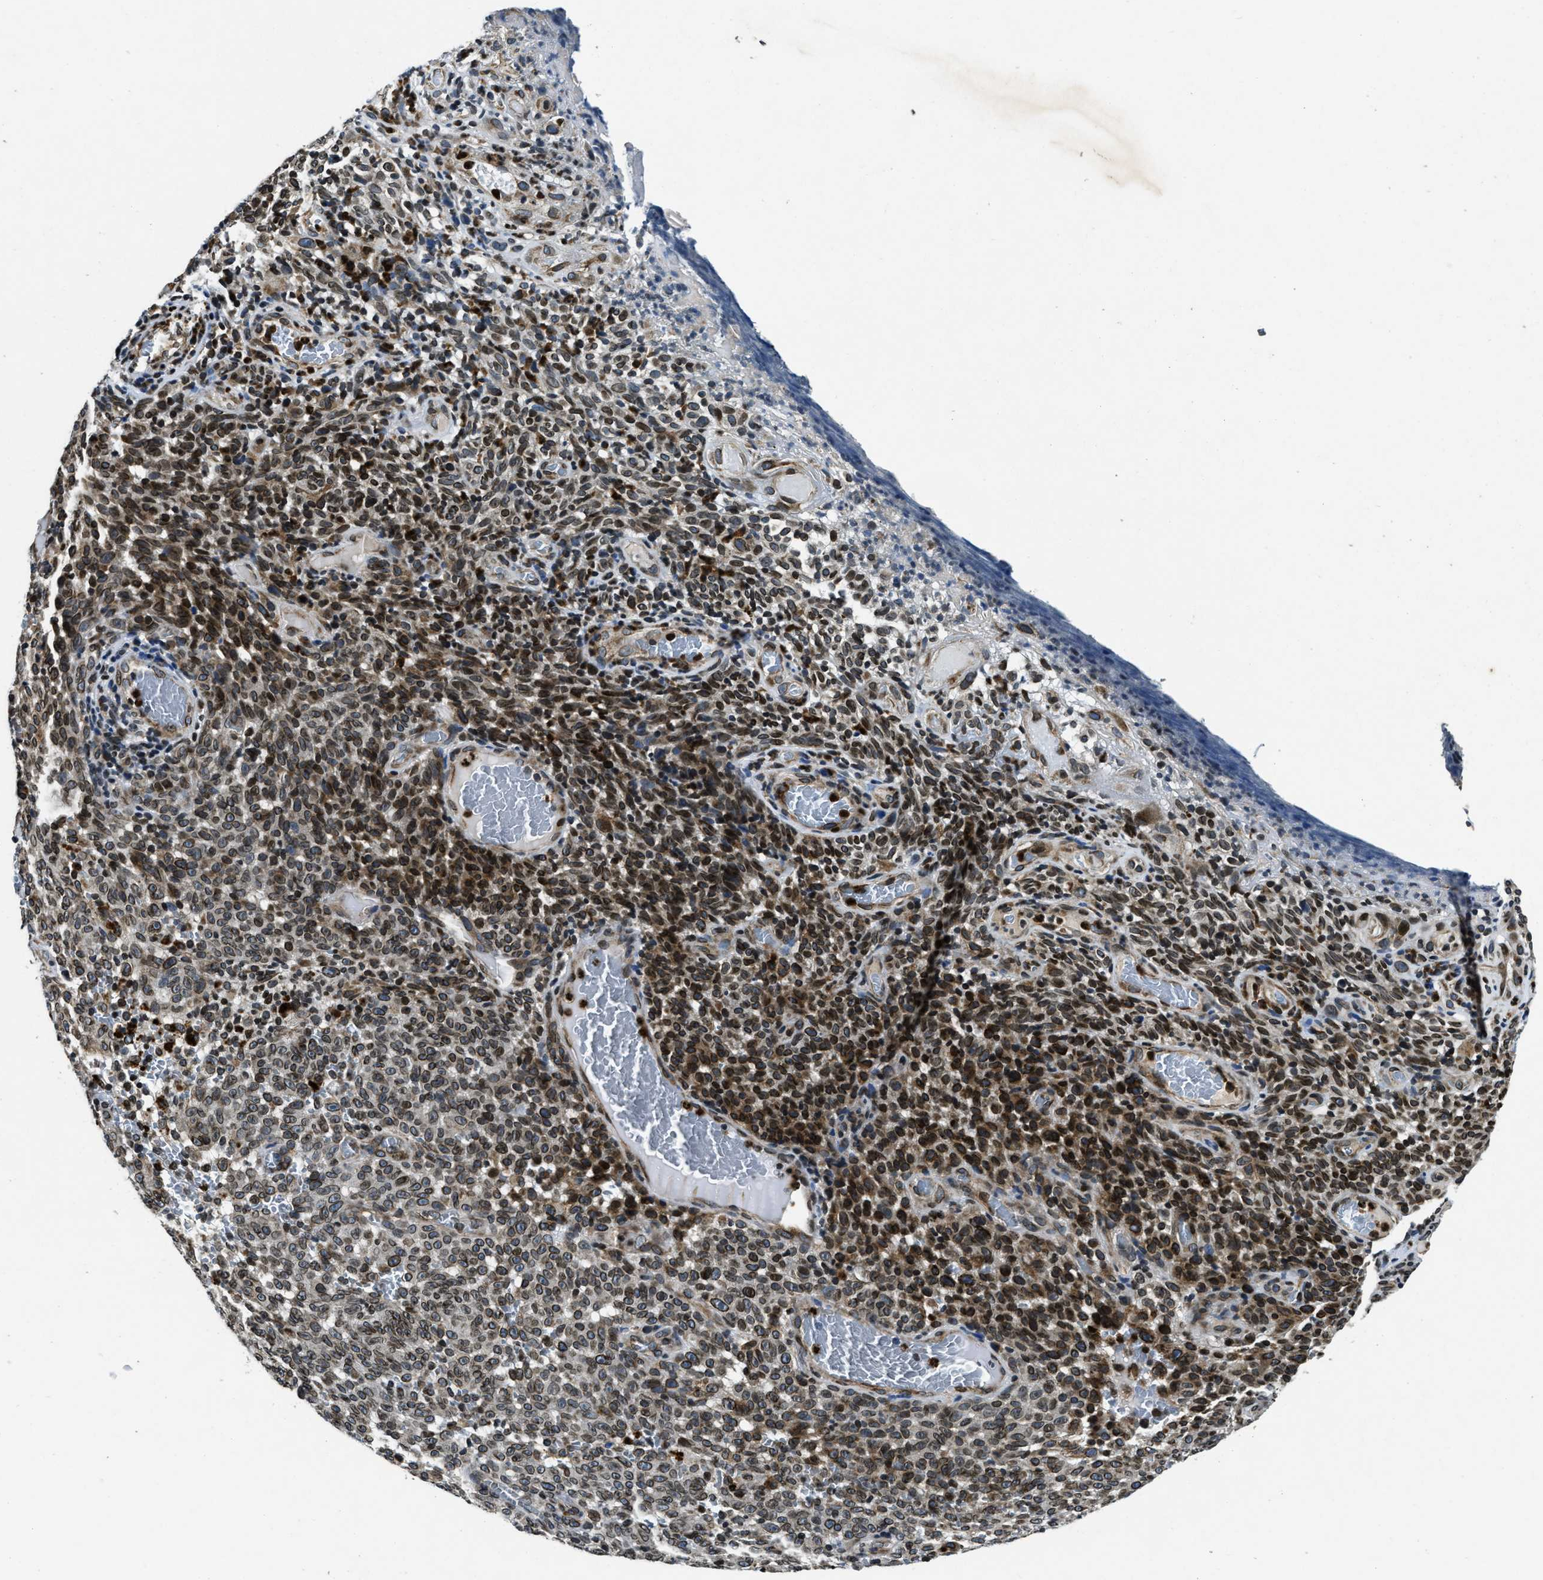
{"staining": {"intensity": "moderate", "quantity": ">75%", "location": "cytoplasmic/membranous,nuclear"}, "tissue": "melanoma", "cell_type": "Tumor cells", "image_type": "cancer", "snomed": [{"axis": "morphology", "description": "Malignant melanoma, NOS"}, {"axis": "topography", "description": "Skin"}], "caption": "Human malignant melanoma stained for a protein (brown) shows moderate cytoplasmic/membranous and nuclear positive positivity in approximately >75% of tumor cells.", "gene": "ZC3HC1", "patient": {"sex": "female", "age": 82}}